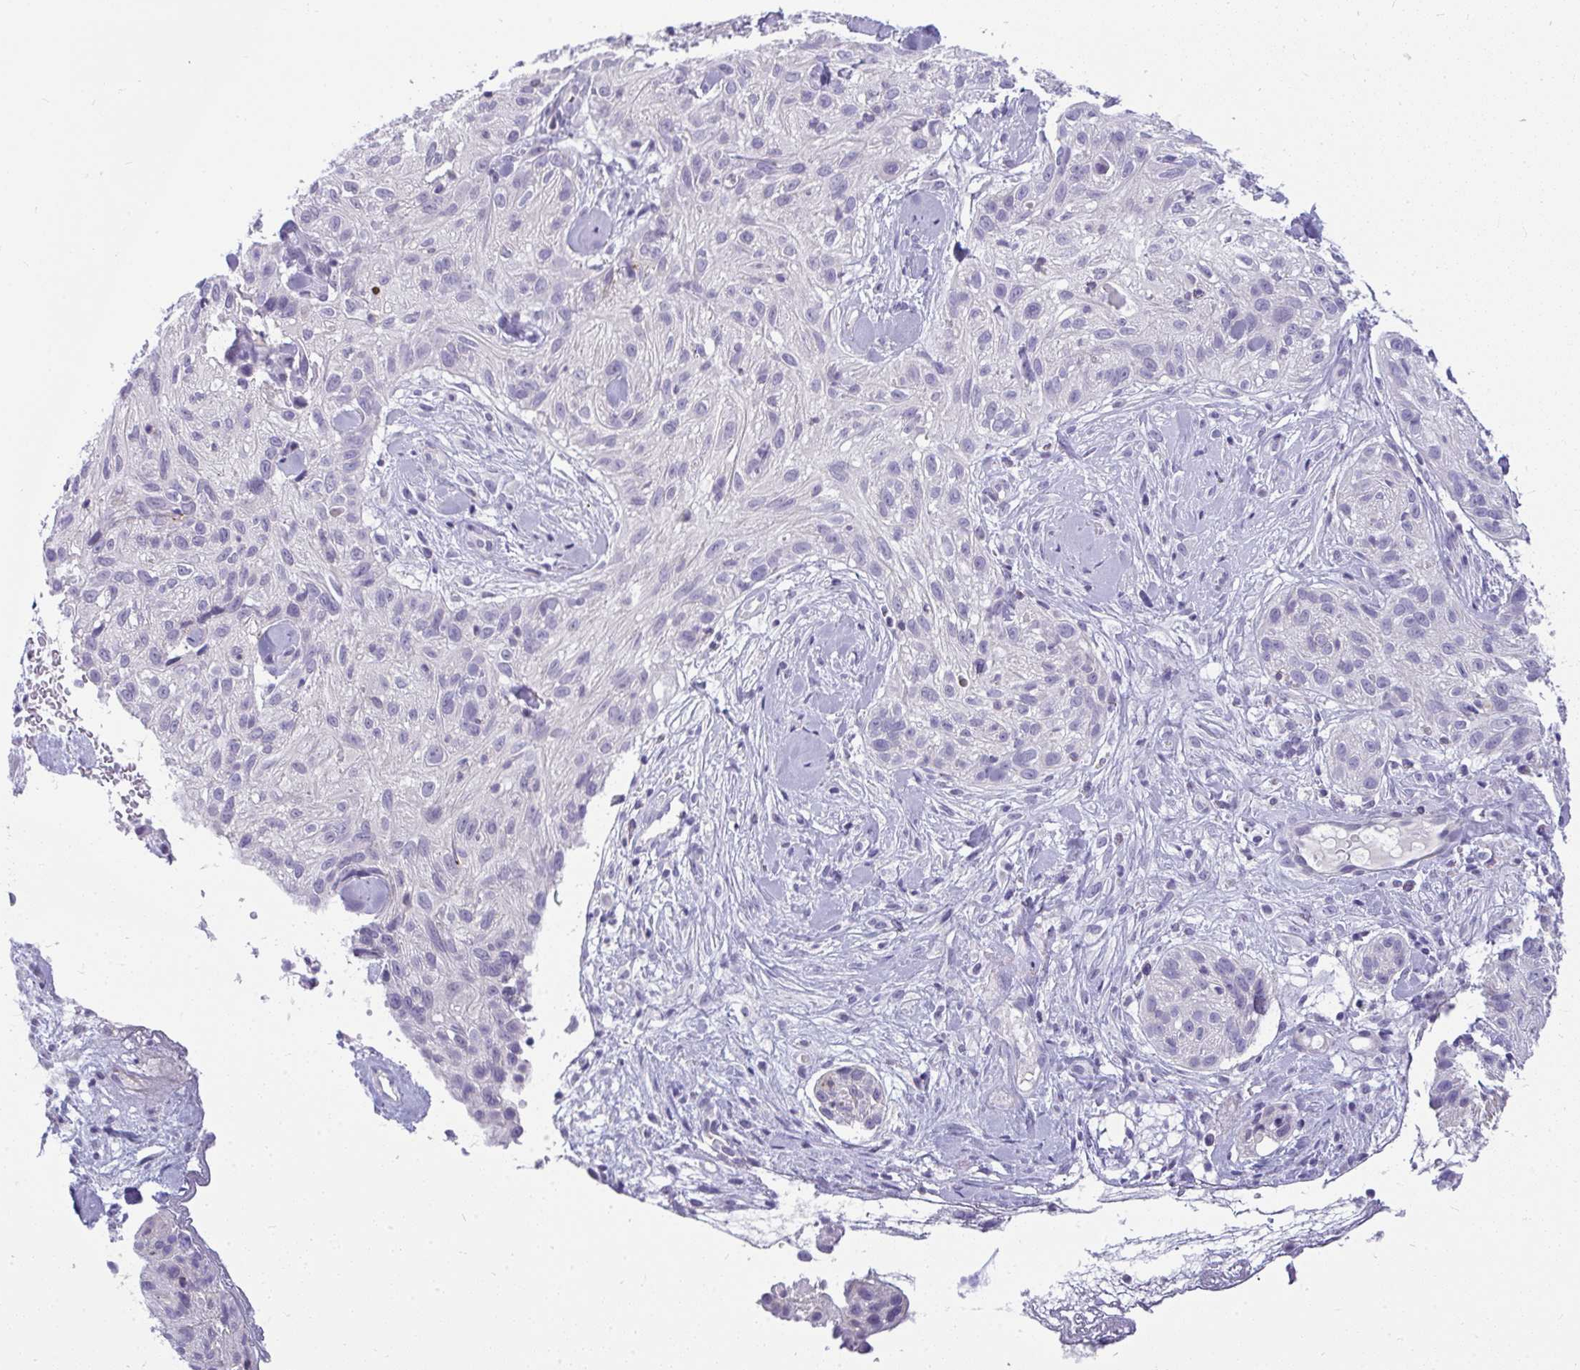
{"staining": {"intensity": "negative", "quantity": "none", "location": "none"}, "tissue": "skin cancer", "cell_type": "Tumor cells", "image_type": "cancer", "snomed": [{"axis": "morphology", "description": "Squamous cell carcinoma, NOS"}, {"axis": "topography", "description": "Skin"}], "caption": "There is no significant staining in tumor cells of squamous cell carcinoma (skin).", "gene": "VPS4B", "patient": {"sex": "male", "age": 82}}